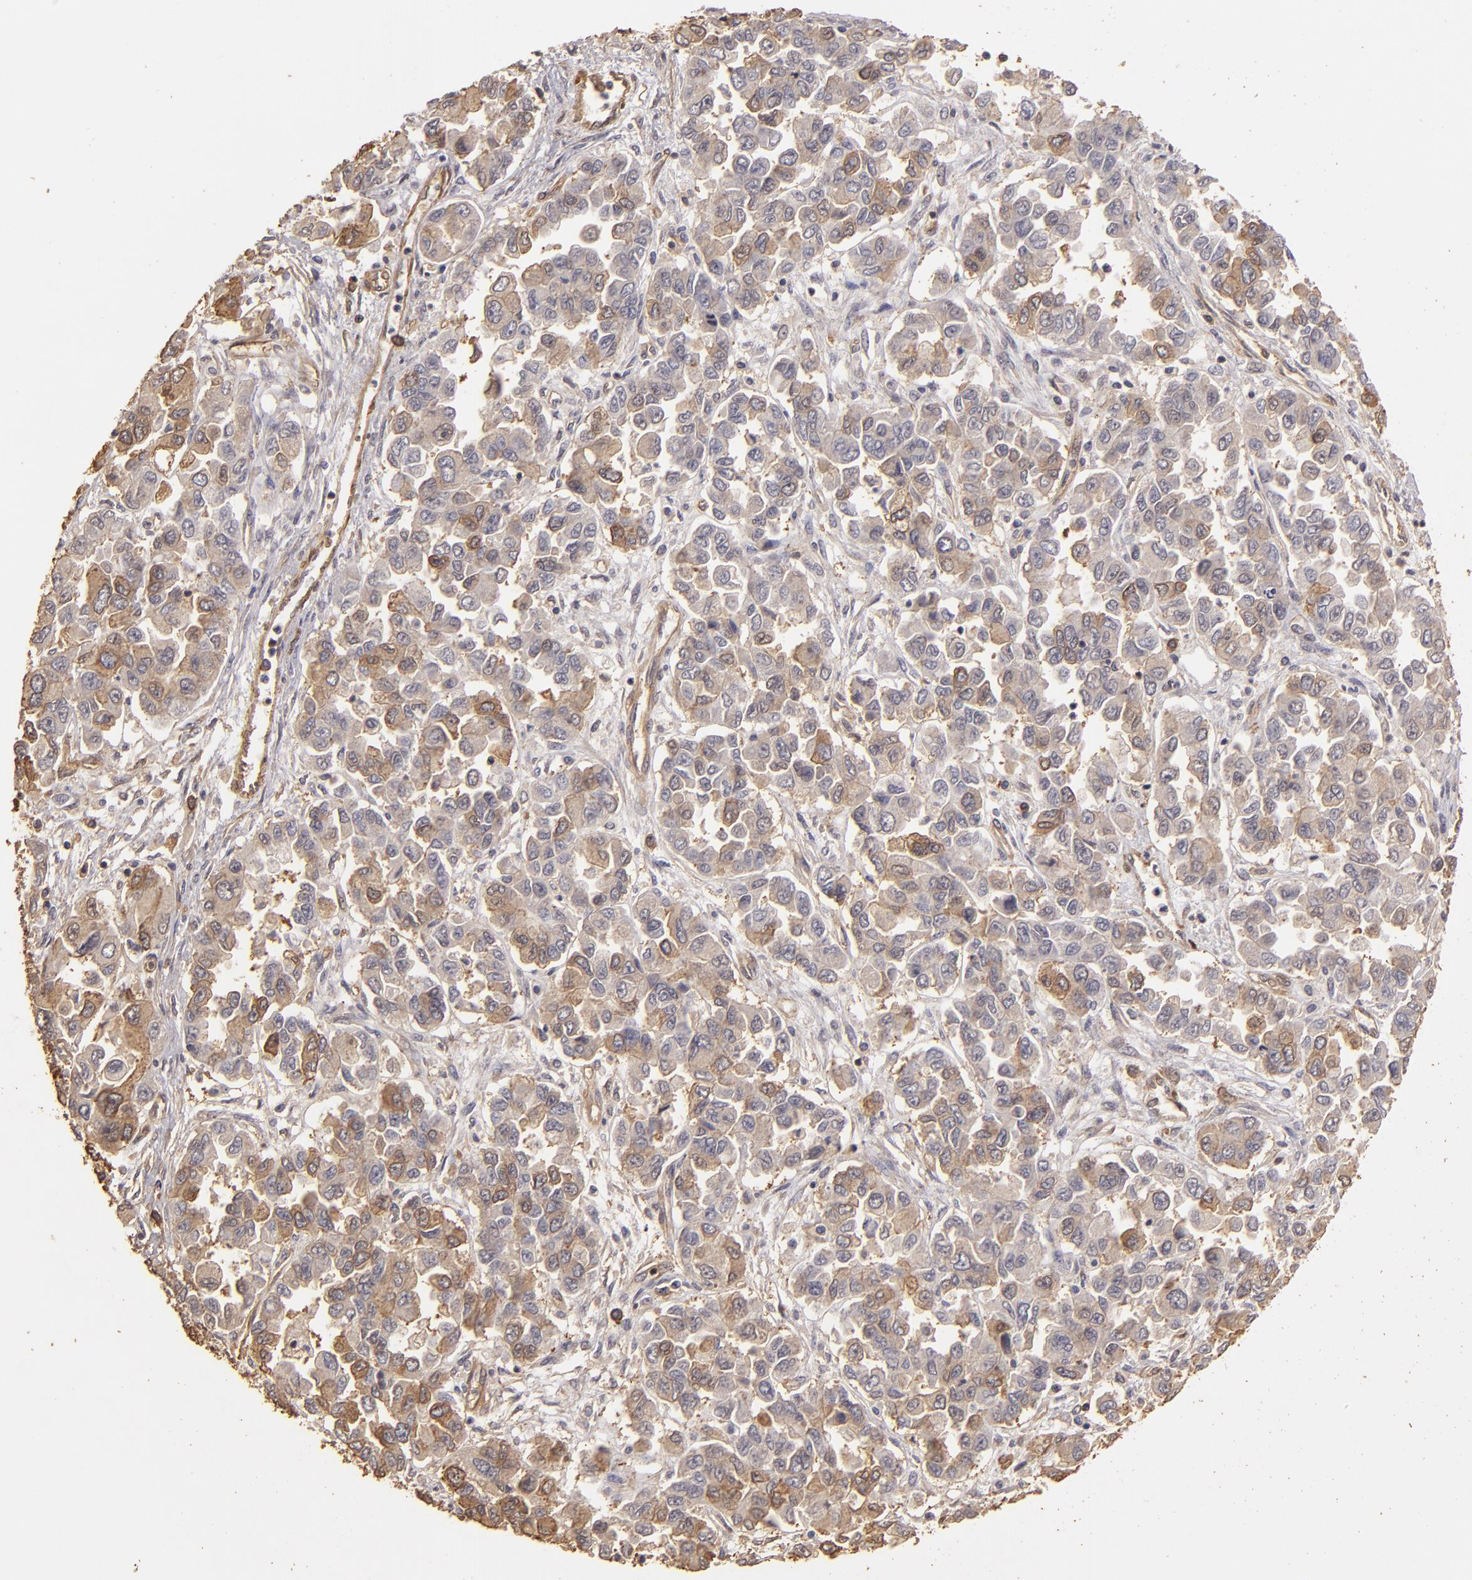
{"staining": {"intensity": "weak", "quantity": ">75%", "location": "cytoplasmic/membranous"}, "tissue": "ovarian cancer", "cell_type": "Tumor cells", "image_type": "cancer", "snomed": [{"axis": "morphology", "description": "Cystadenocarcinoma, serous, NOS"}, {"axis": "topography", "description": "Ovary"}], "caption": "IHC of human ovarian serous cystadenocarcinoma demonstrates low levels of weak cytoplasmic/membranous expression in about >75% of tumor cells. (DAB IHC with brightfield microscopy, high magnification).", "gene": "HSPB6", "patient": {"sex": "female", "age": 84}}